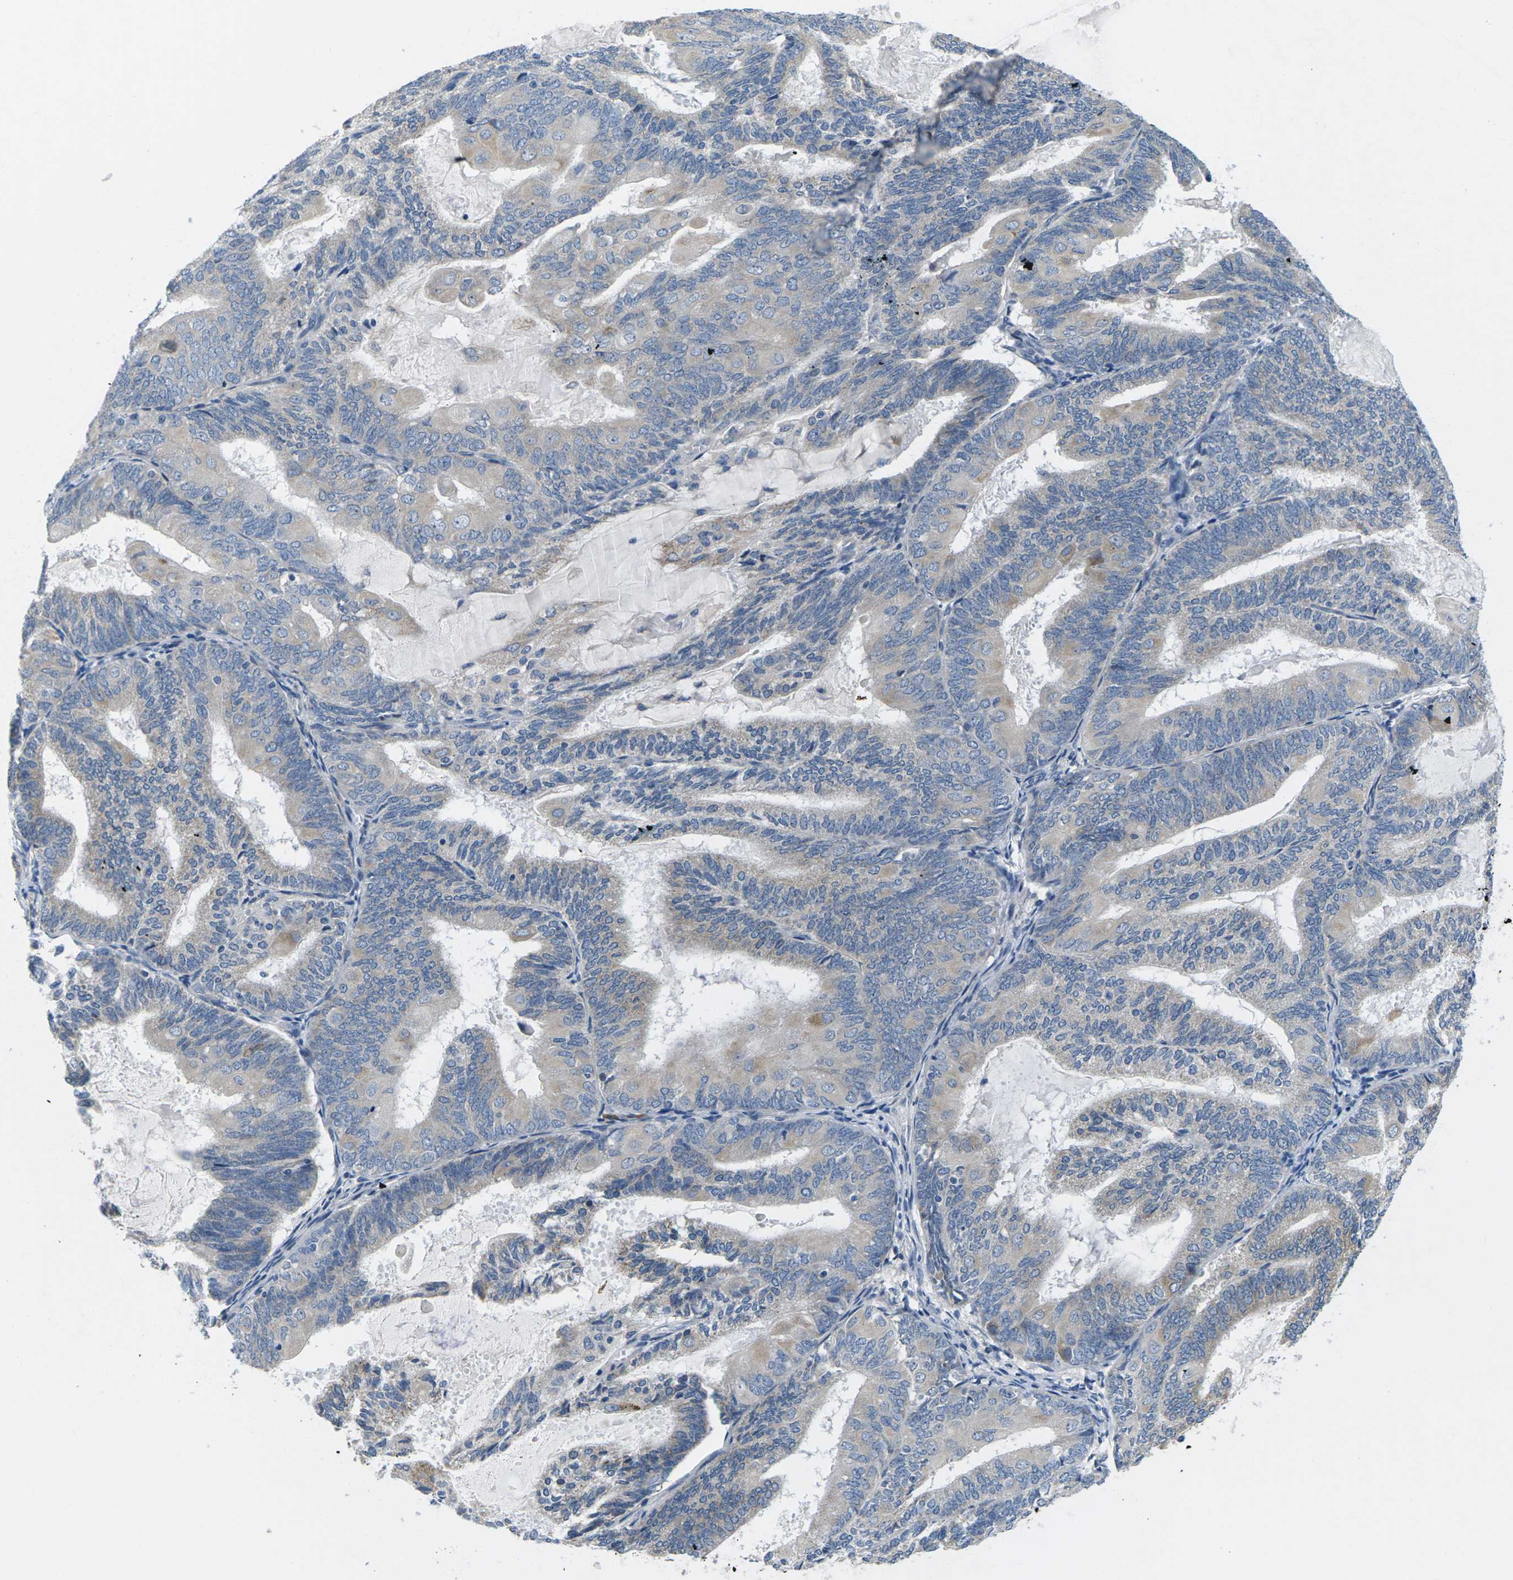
{"staining": {"intensity": "weak", "quantity": "<25%", "location": "cytoplasmic/membranous"}, "tissue": "endometrial cancer", "cell_type": "Tumor cells", "image_type": "cancer", "snomed": [{"axis": "morphology", "description": "Adenocarcinoma, NOS"}, {"axis": "topography", "description": "Endometrium"}], "caption": "The photomicrograph displays no significant staining in tumor cells of endometrial adenocarcinoma. Brightfield microscopy of immunohistochemistry (IHC) stained with DAB (3,3'-diaminobenzidine) (brown) and hematoxylin (blue), captured at high magnification.", "gene": "ERGIC3", "patient": {"sex": "female", "age": 81}}